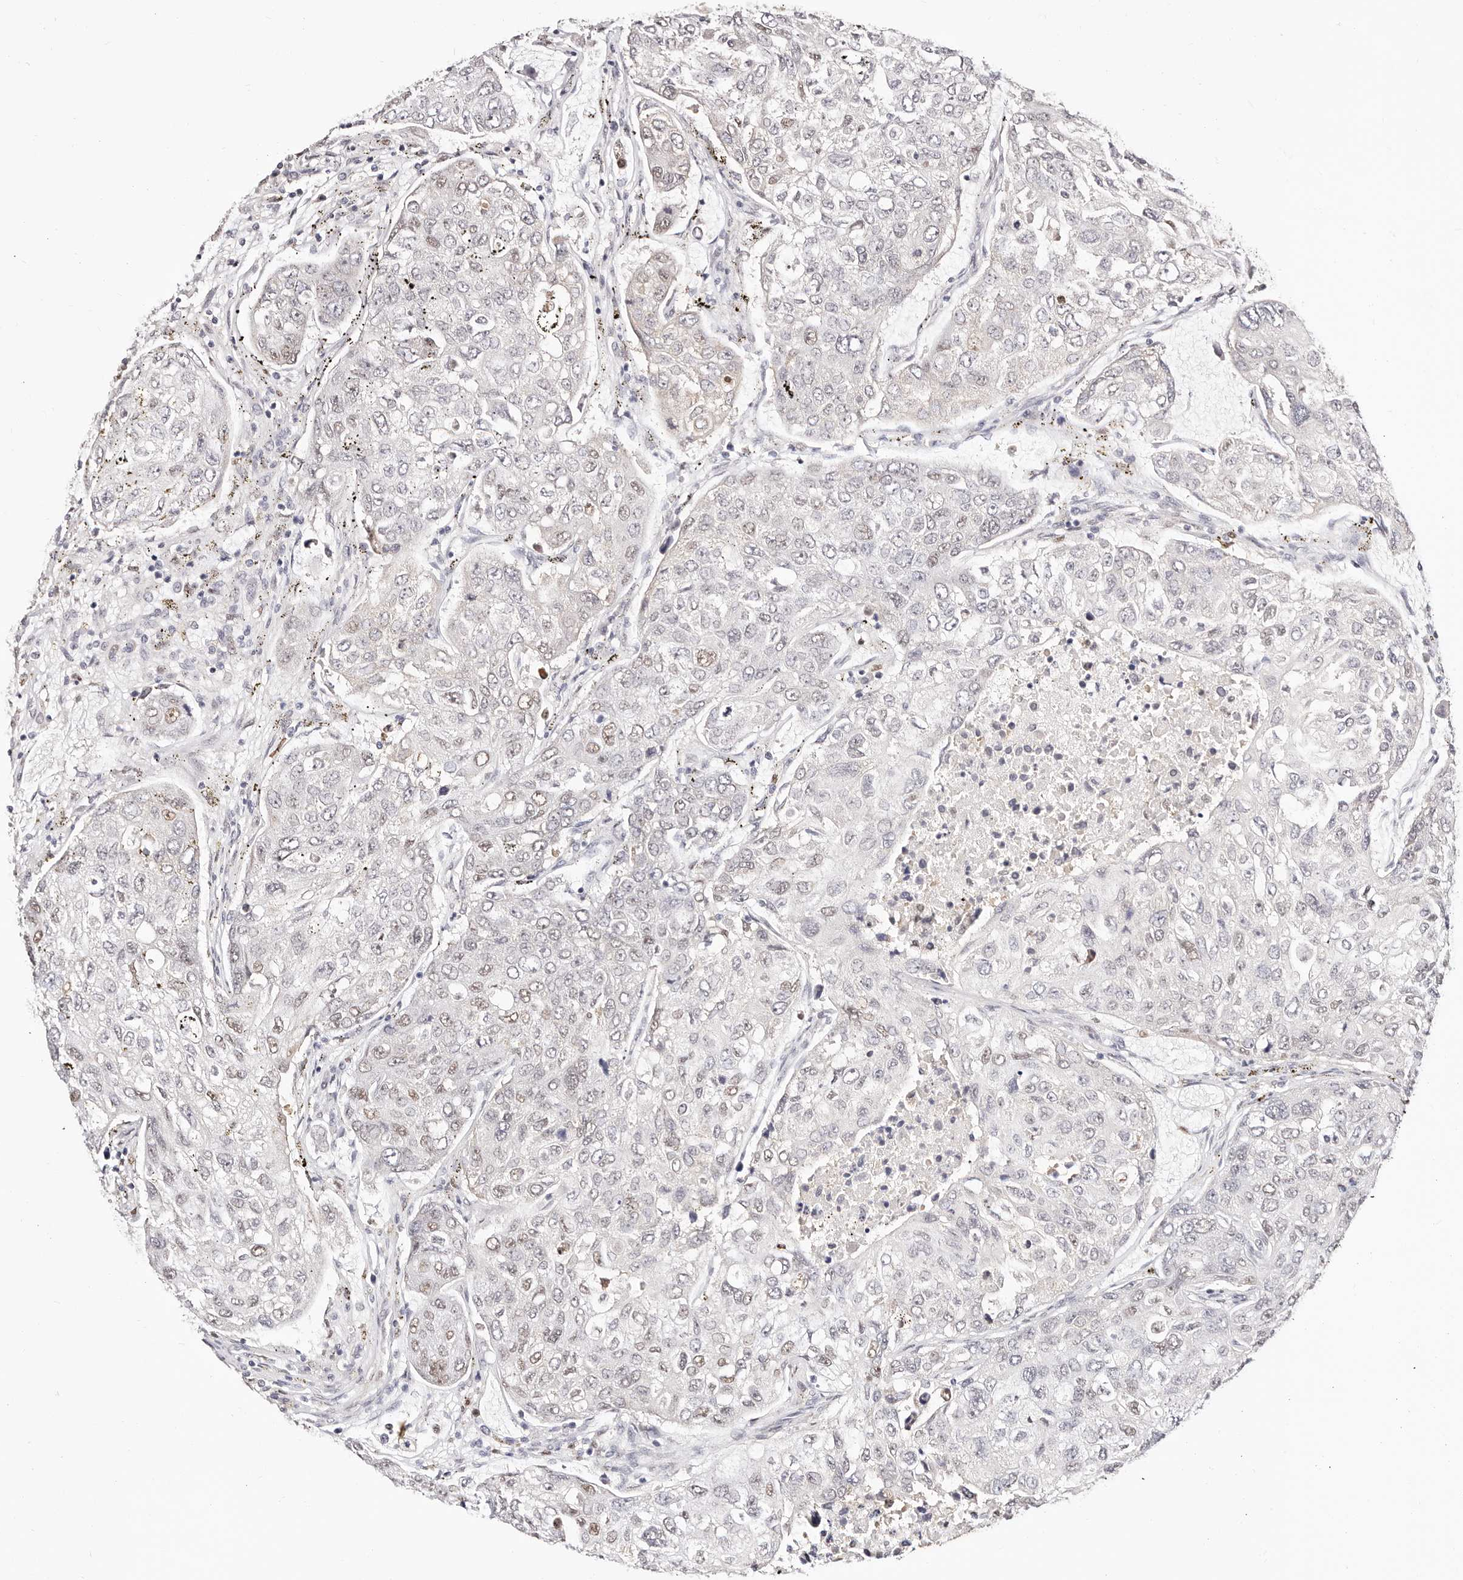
{"staining": {"intensity": "weak", "quantity": "<25%", "location": "nuclear"}, "tissue": "urothelial cancer", "cell_type": "Tumor cells", "image_type": "cancer", "snomed": [{"axis": "morphology", "description": "Urothelial carcinoma, High grade"}, {"axis": "topography", "description": "Lymph node"}, {"axis": "topography", "description": "Urinary bladder"}], "caption": "High power microscopy image of an IHC image of urothelial cancer, revealing no significant positivity in tumor cells.", "gene": "TKT", "patient": {"sex": "male", "age": 51}}